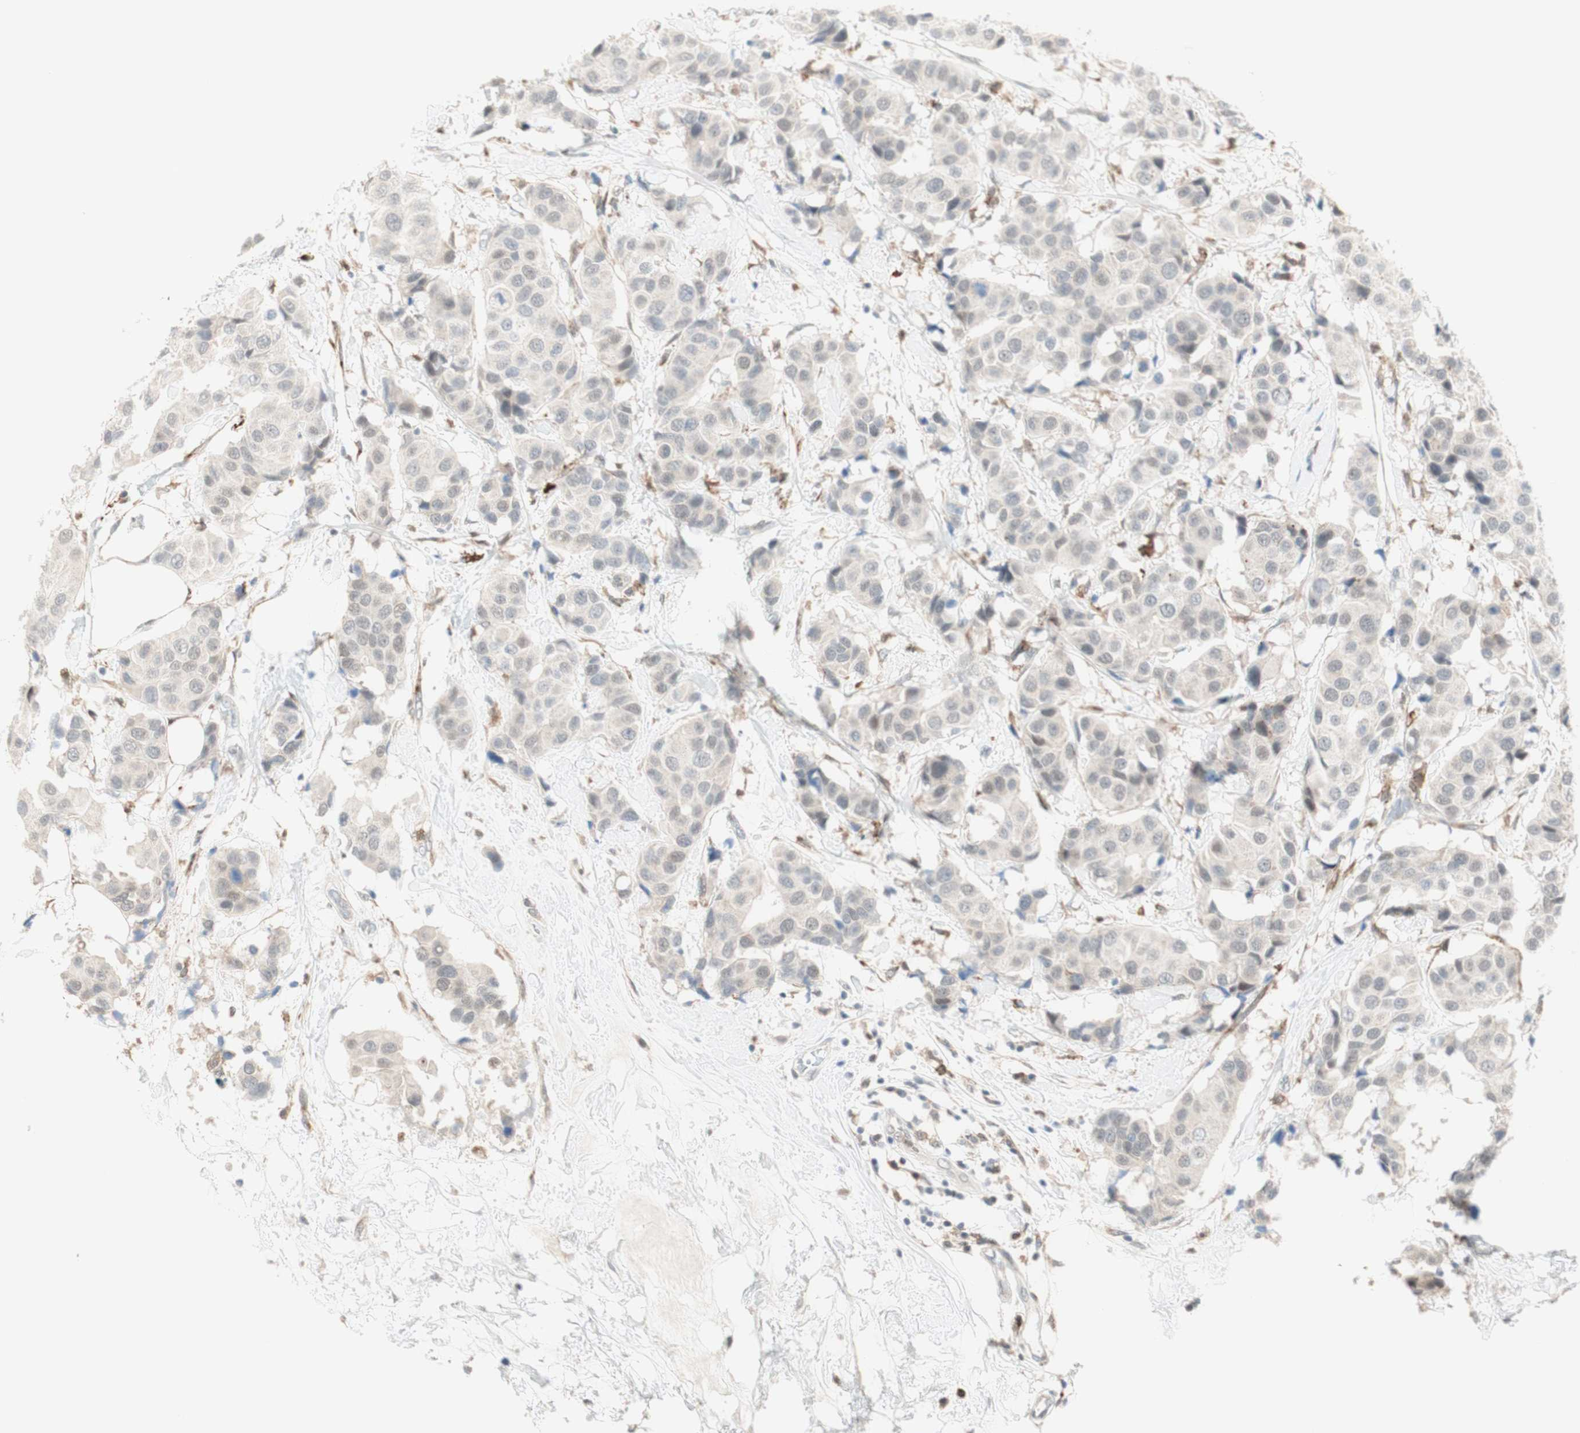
{"staining": {"intensity": "negative", "quantity": "none", "location": "none"}, "tissue": "breast cancer", "cell_type": "Tumor cells", "image_type": "cancer", "snomed": [{"axis": "morphology", "description": "Normal tissue, NOS"}, {"axis": "morphology", "description": "Duct carcinoma"}, {"axis": "topography", "description": "Breast"}], "caption": "IHC histopathology image of neoplastic tissue: human breast cancer stained with DAB (3,3'-diaminobenzidine) demonstrates no significant protein expression in tumor cells.", "gene": "GAPT", "patient": {"sex": "female", "age": 39}}